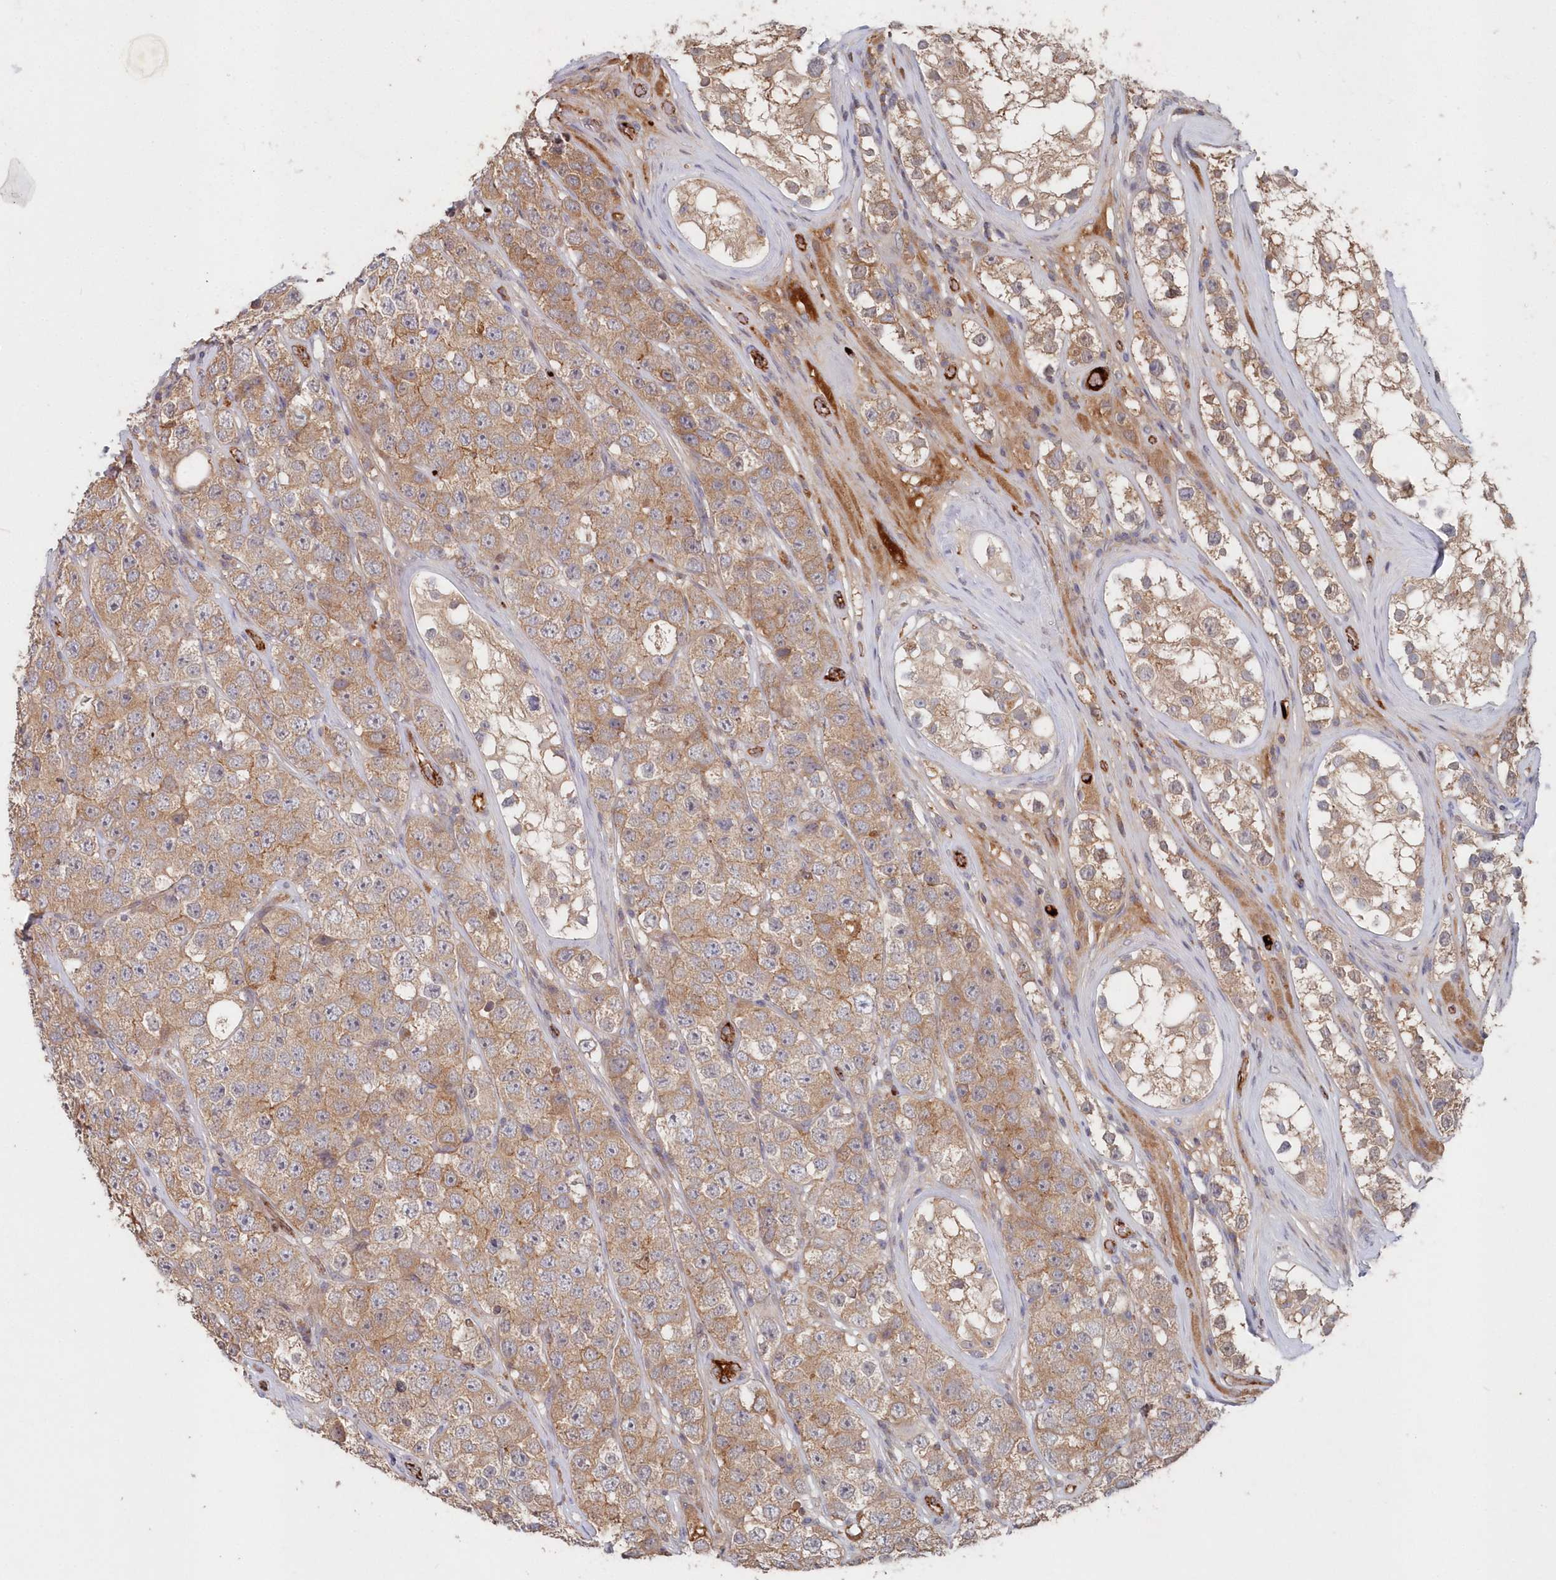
{"staining": {"intensity": "moderate", "quantity": ">75%", "location": "cytoplasmic/membranous"}, "tissue": "testis cancer", "cell_type": "Tumor cells", "image_type": "cancer", "snomed": [{"axis": "morphology", "description": "Seminoma, NOS"}, {"axis": "topography", "description": "Testis"}], "caption": "Immunohistochemistry of human seminoma (testis) displays medium levels of moderate cytoplasmic/membranous staining in about >75% of tumor cells.", "gene": "ABHD14B", "patient": {"sex": "male", "age": 28}}